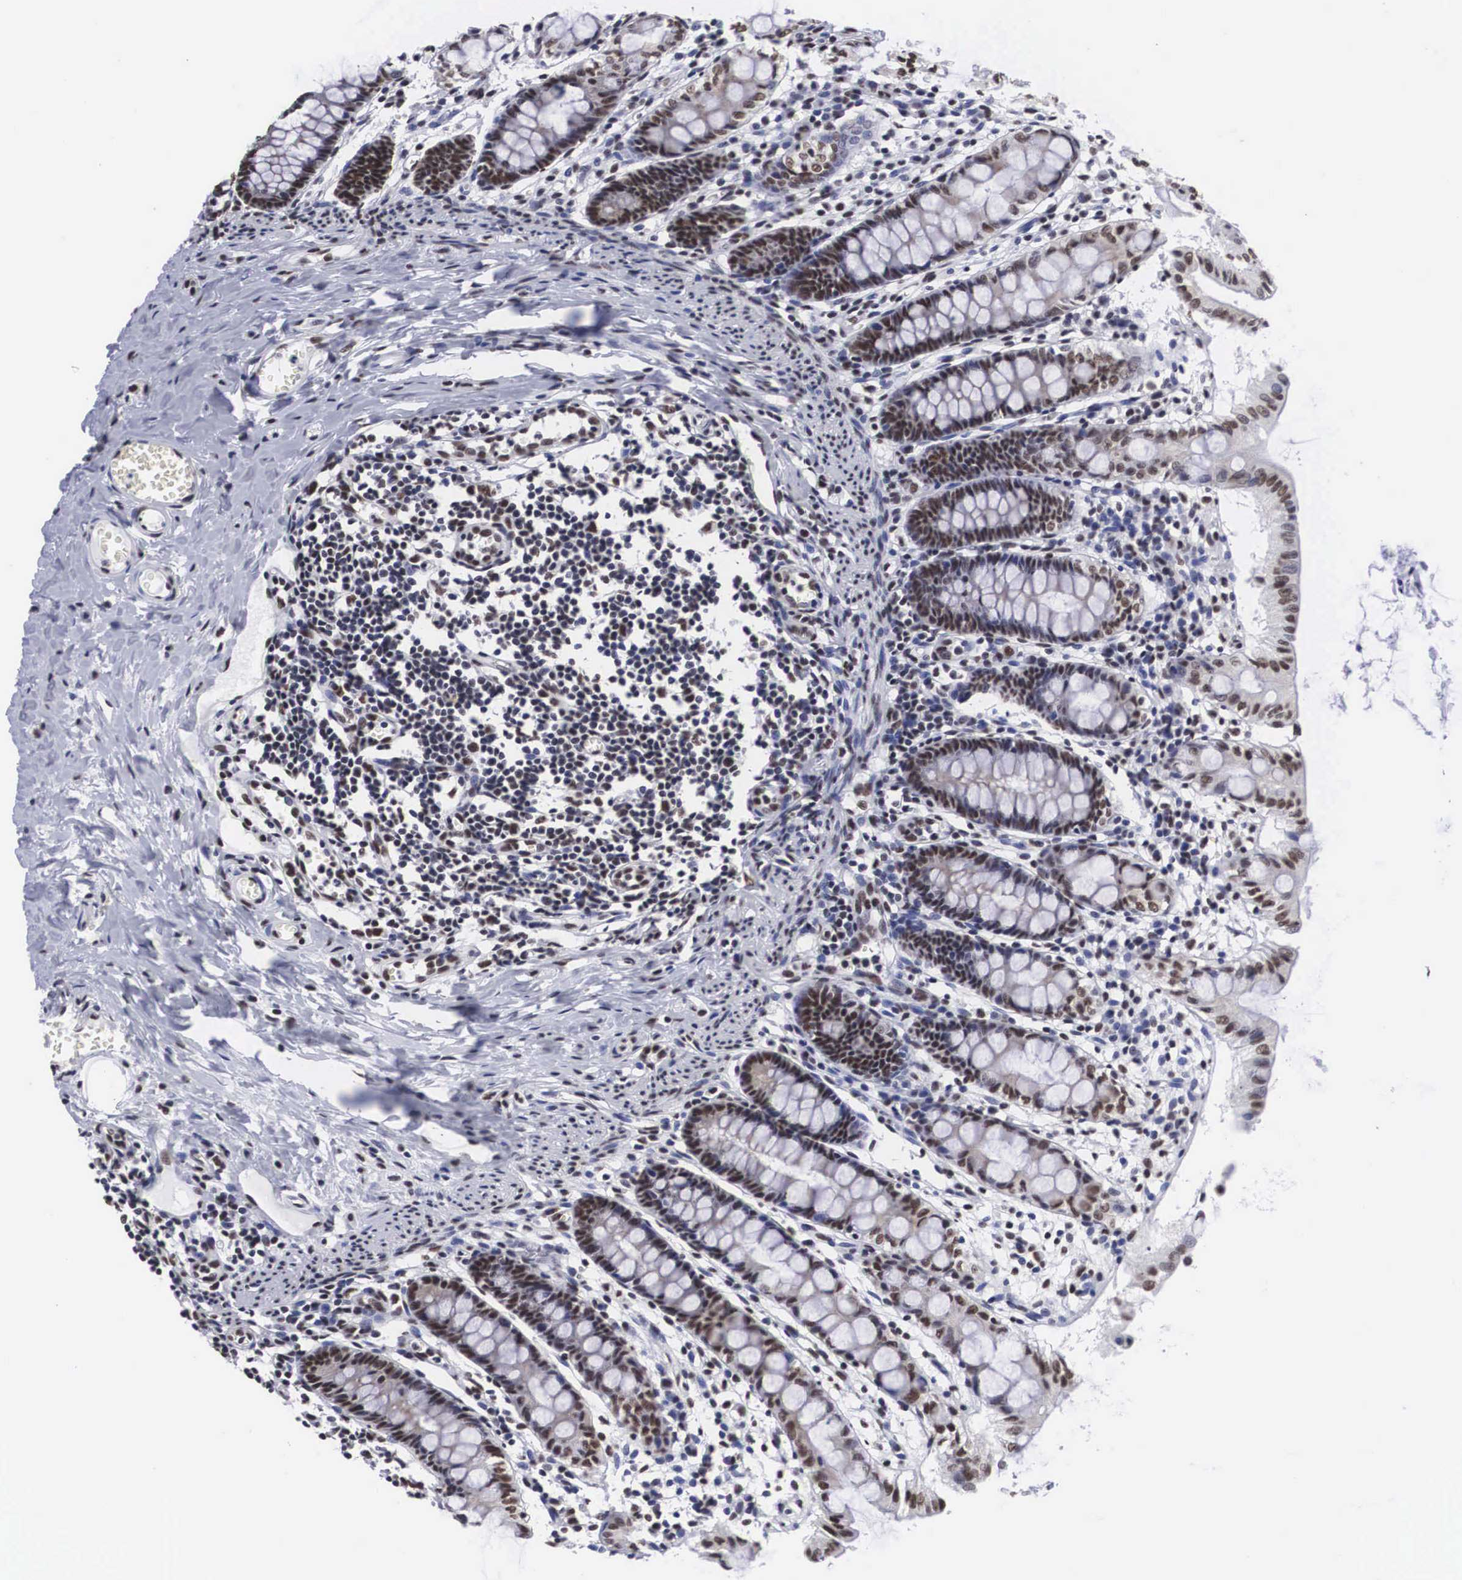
{"staining": {"intensity": "moderate", "quantity": ">75%", "location": "nuclear"}, "tissue": "colon", "cell_type": "Endothelial cells", "image_type": "normal", "snomed": [{"axis": "morphology", "description": "Normal tissue, NOS"}, {"axis": "topography", "description": "Colon"}], "caption": "Moderate nuclear positivity is seen in approximately >75% of endothelial cells in unremarkable colon.", "gene": "ACIN1", "patient": {"sex": "male", "age": 1}}